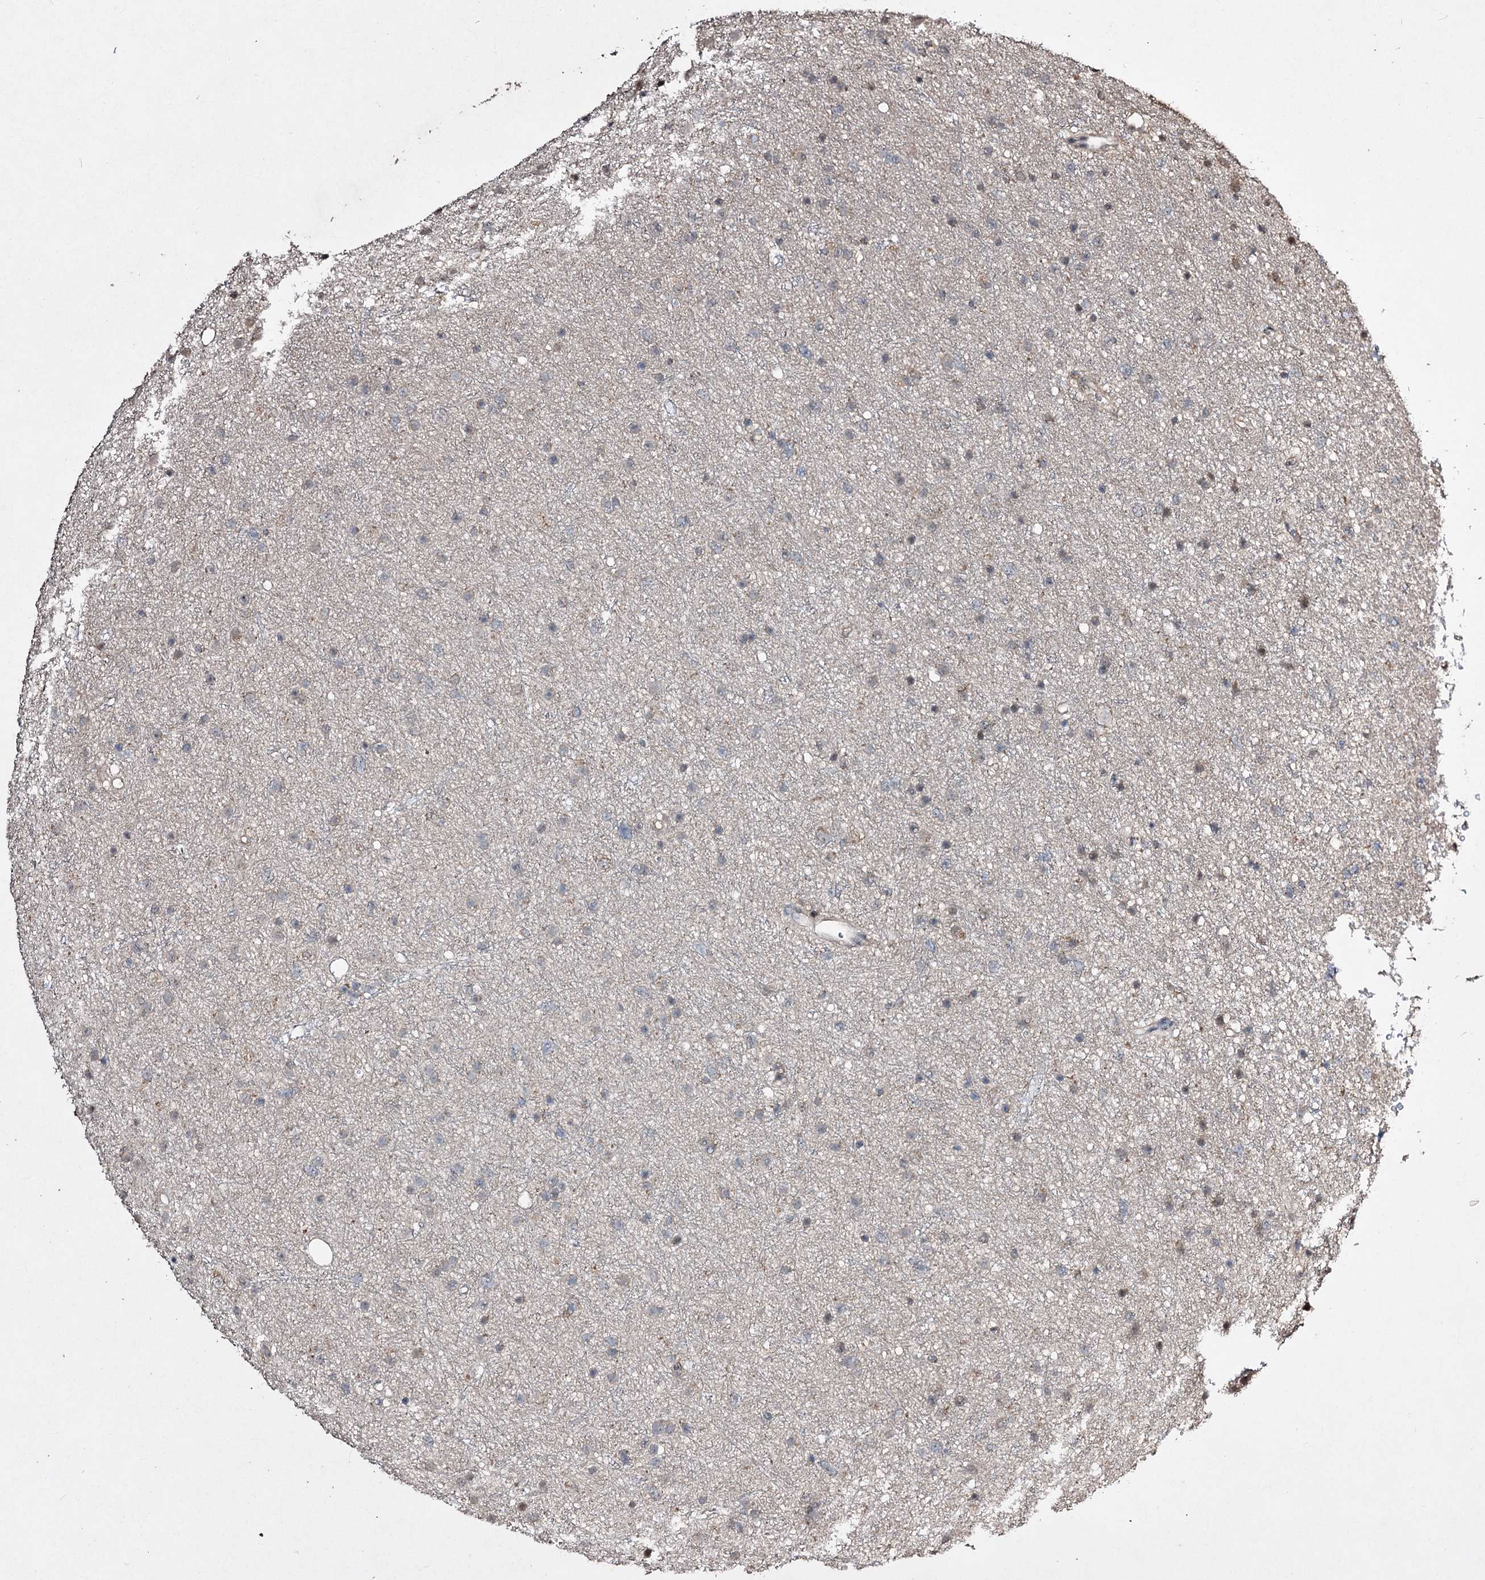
{"staining": {"intensity": "negative", "quantity": "none", "location": "none"}, "tissue": "glioma", "cell_type": "Tumor cells", "image_type": "cancer", "snomed": [{"axis": "morphology", "description": "Glioma, malignant, Low grade"}, {"axis": "topography", "description": "Cerebral cortex"}], "caption": "Human glioma stained for a protein using immunohistochemistry (IHC) exhibits no staining in tumor cells.", "gene": "CPNE8", "patient": {"sex": "female", "age": 39}}